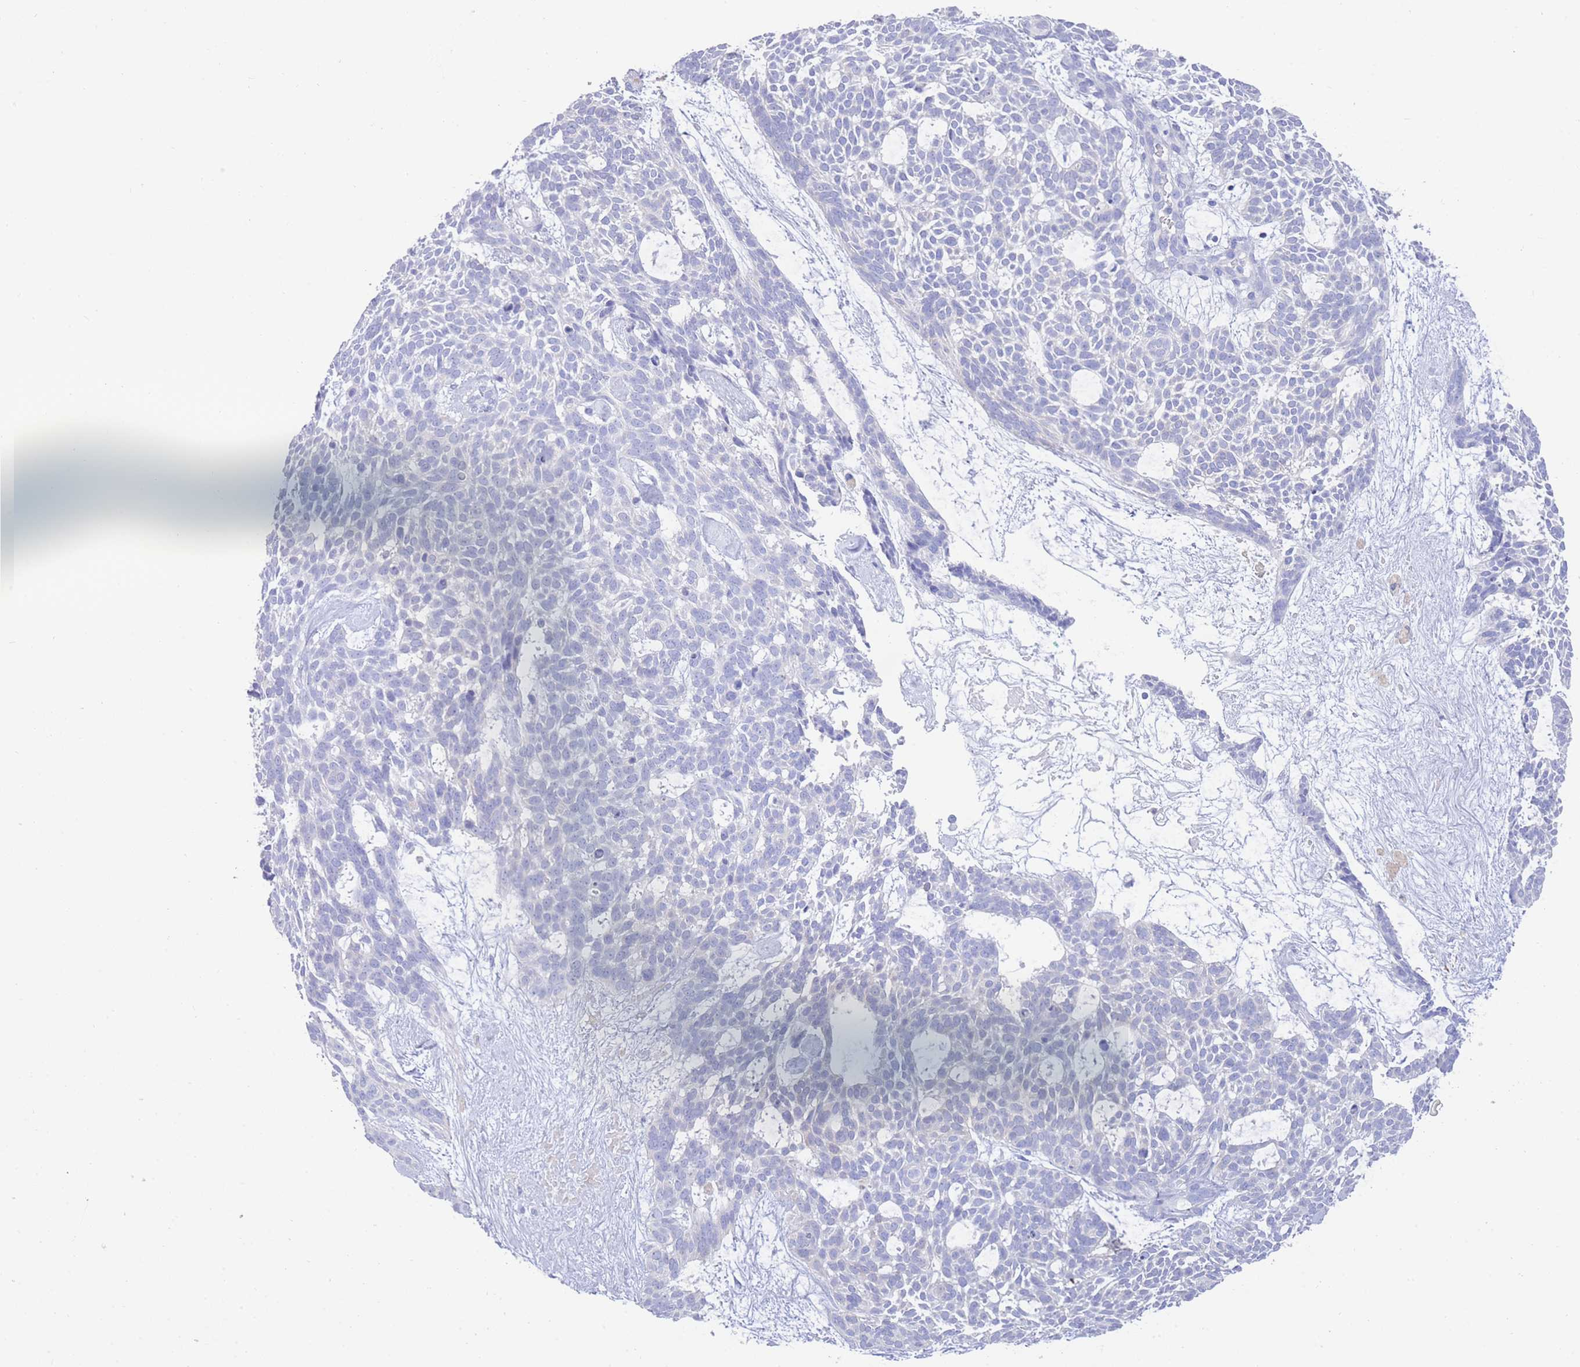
{"staining": {"intensity": "negative", "quantity": "none", "location": "none"}, "tissue": "skin cancer", "cell_type": "Tumor cells", "image_type": "cancer", "snomed": [{"axis": "morphology", "description": "Basal cell carcinoma"}, {"axis": "topography", "description": "Skin"}], "caption": "Skin cancer (basal cell carcinoma) stained for a protein using immunohistochemistry demonstrates no staining tumor cells.", "gene": "LRRC37A", "patient": {"sex": "male", "age": 61}}